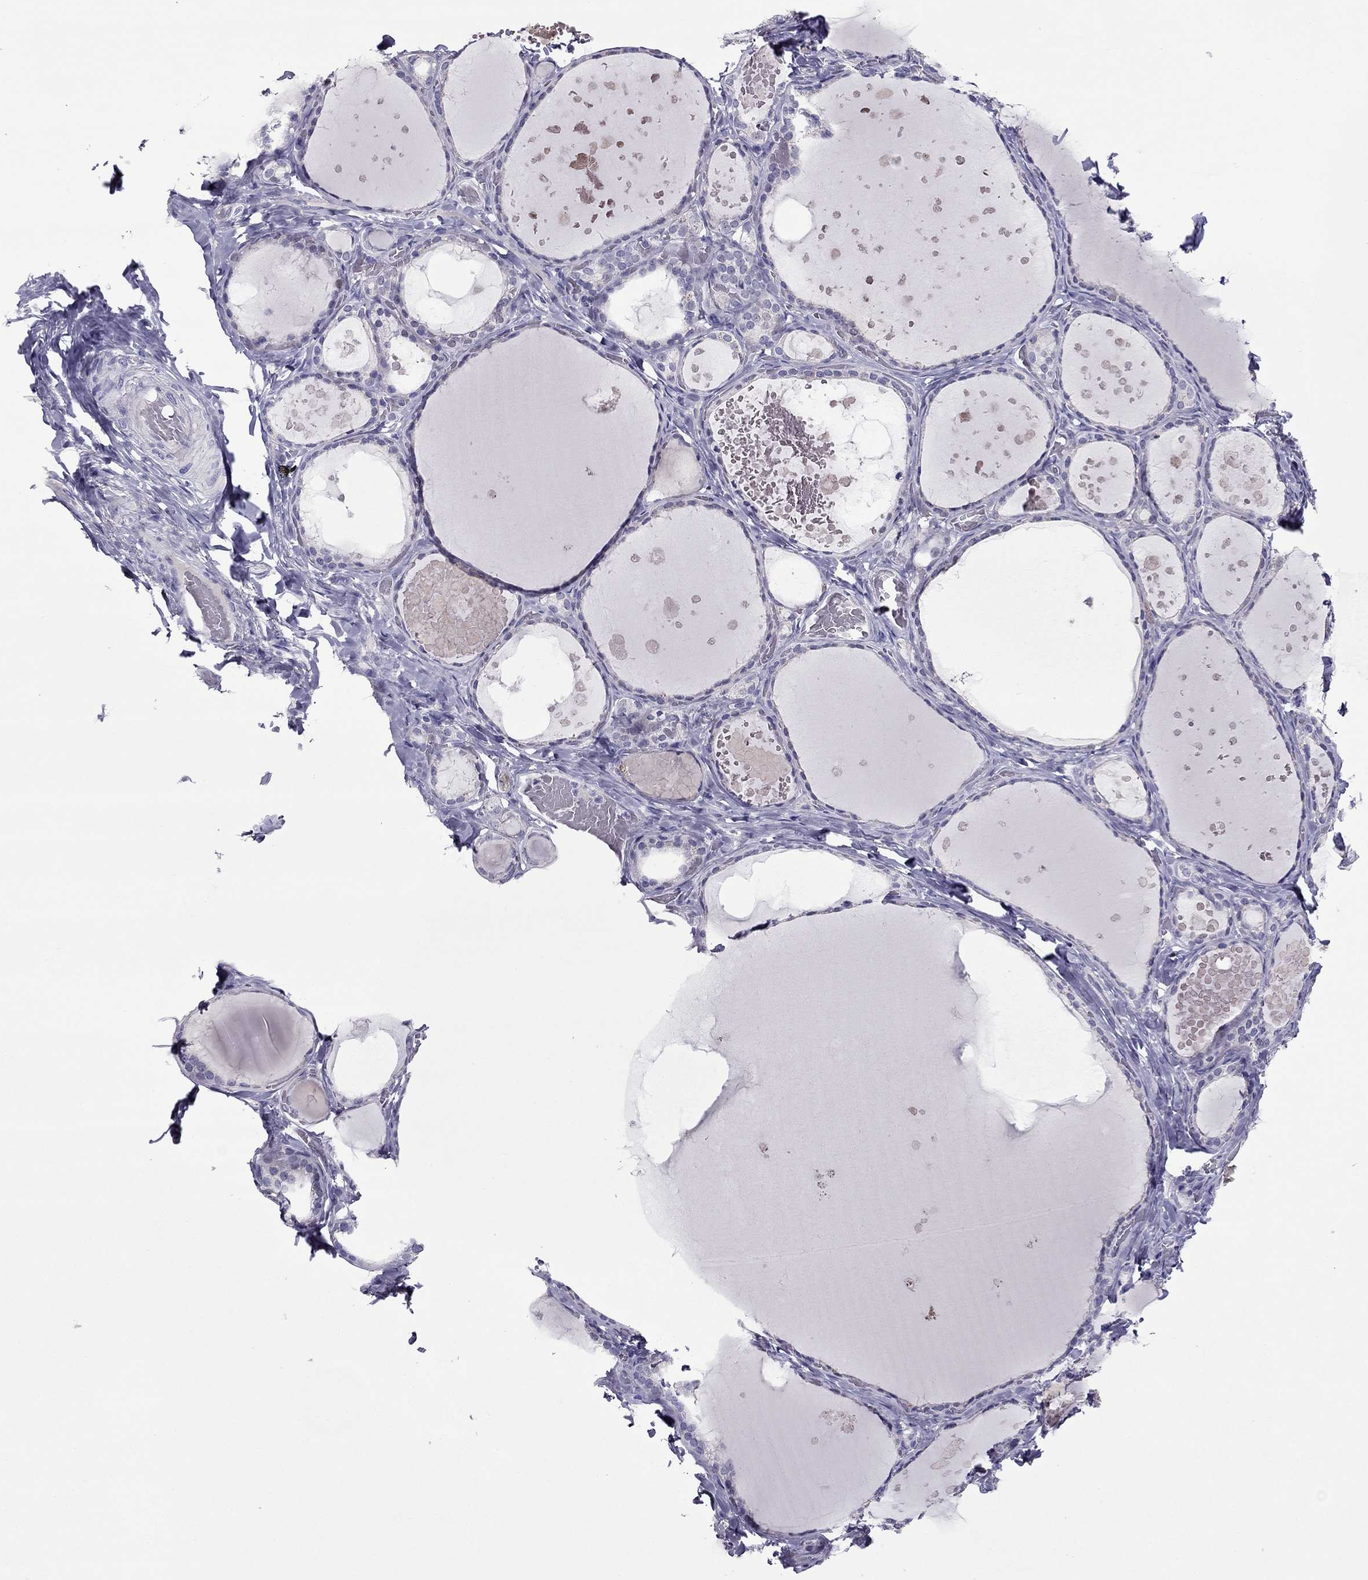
{"staining": {"intensity": "negative", "quantity": "none", "location": "none"}, "tissue": "thyroid gland", "cell_type": "Glandular cells", "image_type": "normal", "snomed": [{"axis": "morphology", "description": "Normal tissue, NOS"}, {"axis": "topography", "description": "Thyroid gland"}], "caption": "Histopathology image shows no significant protein expression in glandular cells of normal thyroid gland. (DAB immunohistochemistry (IHC) visualized using brightfield microscopy, high magnification).", "gene": "MYBPH", "patient": {"sex": "female", "age": 56}}